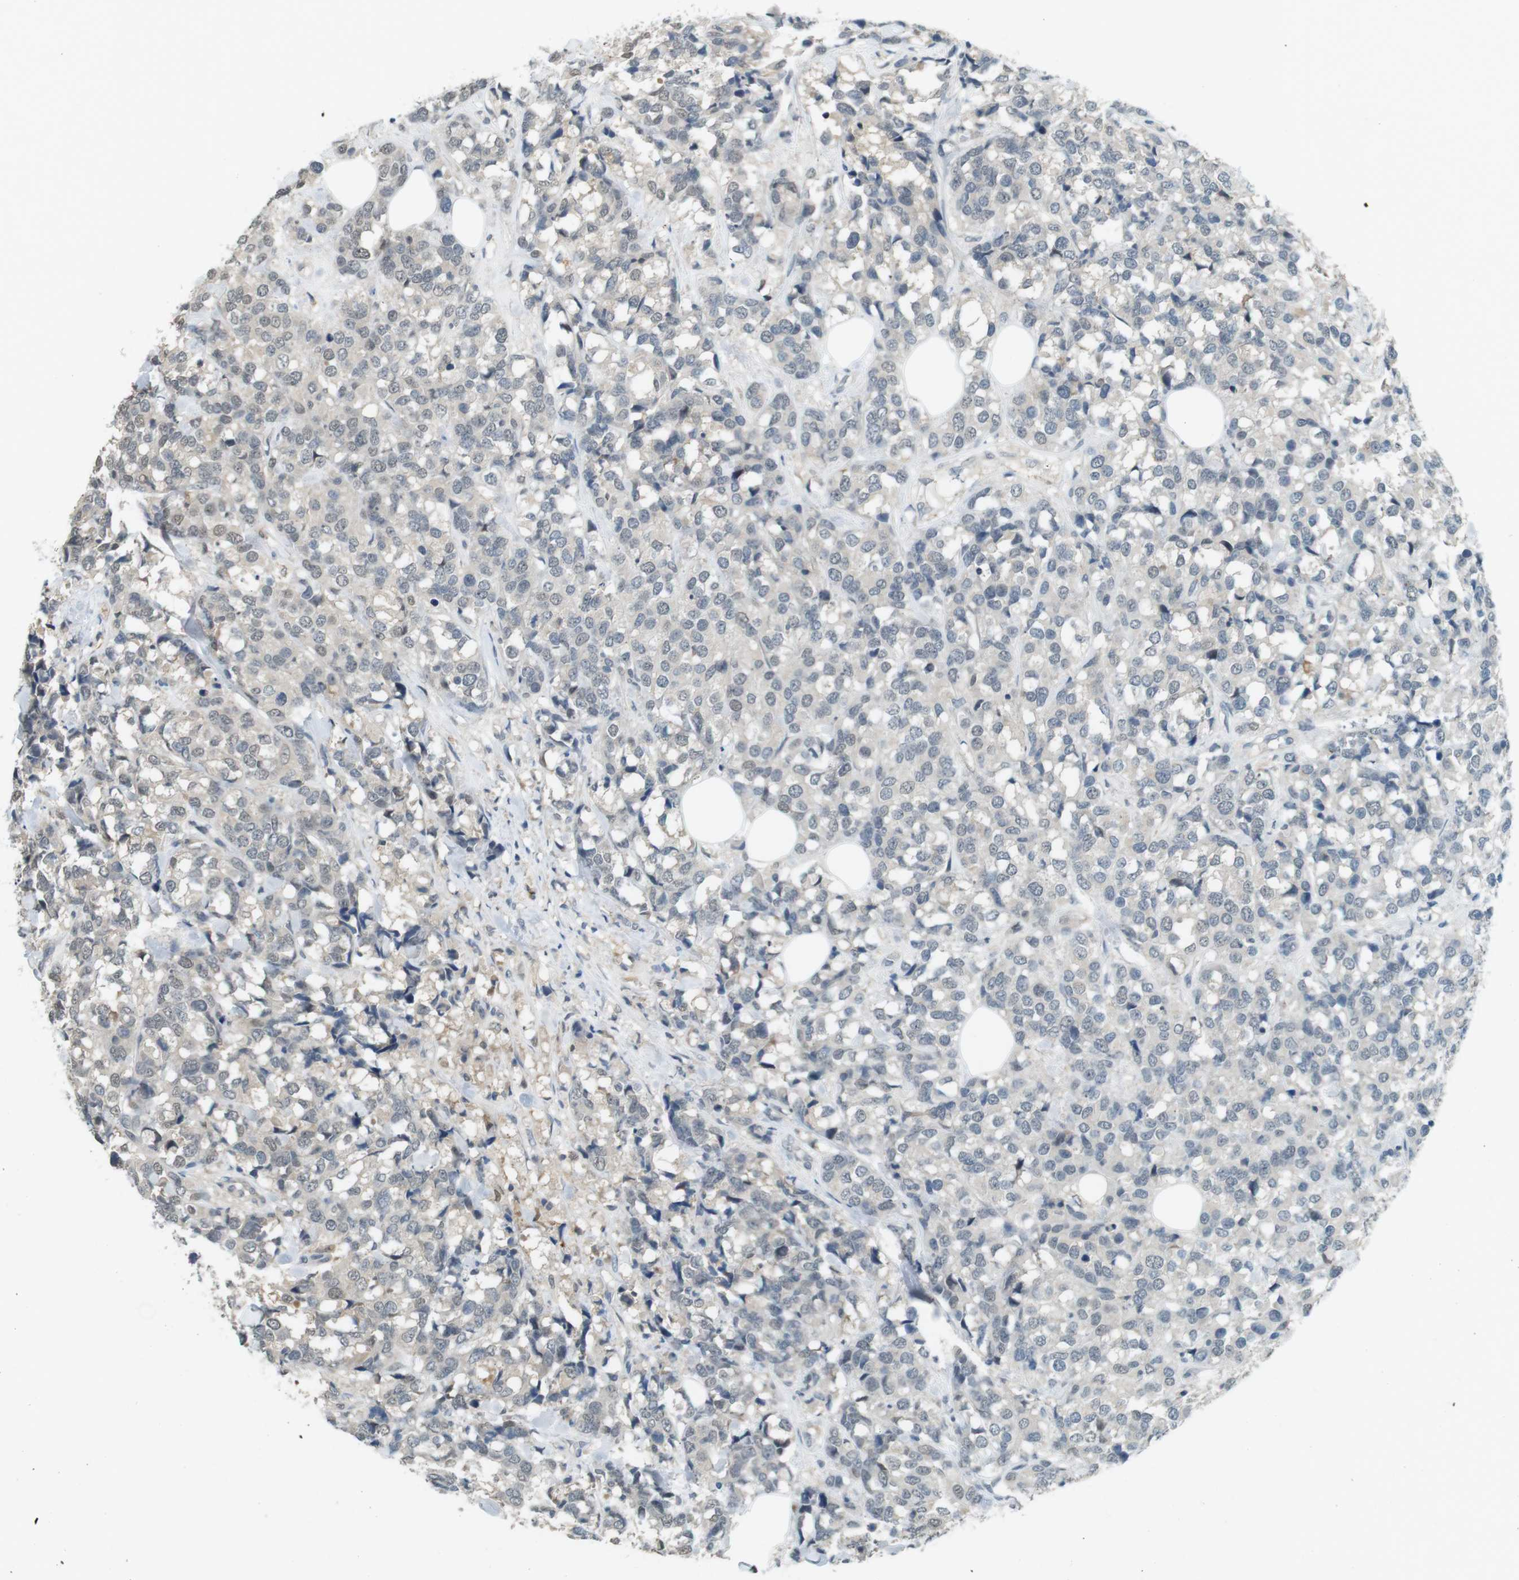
{"staining": {"intensity": "negative", "quantity": "none", "location": "none"}, "tissue": "breast cancer", "cell_type": "Tumor cells", "image_type": "cancer", "snomed": [{"axis": "morphology", "description": "Lobular carcinoma"}, {"axis": "topography", "description": "Breast"}], "caption": "Protein analysis of breast cancer exhibits no significant expression in tumor cells.", "gene": "CDK14", "patient": {"sex": "female", "age": 59}}